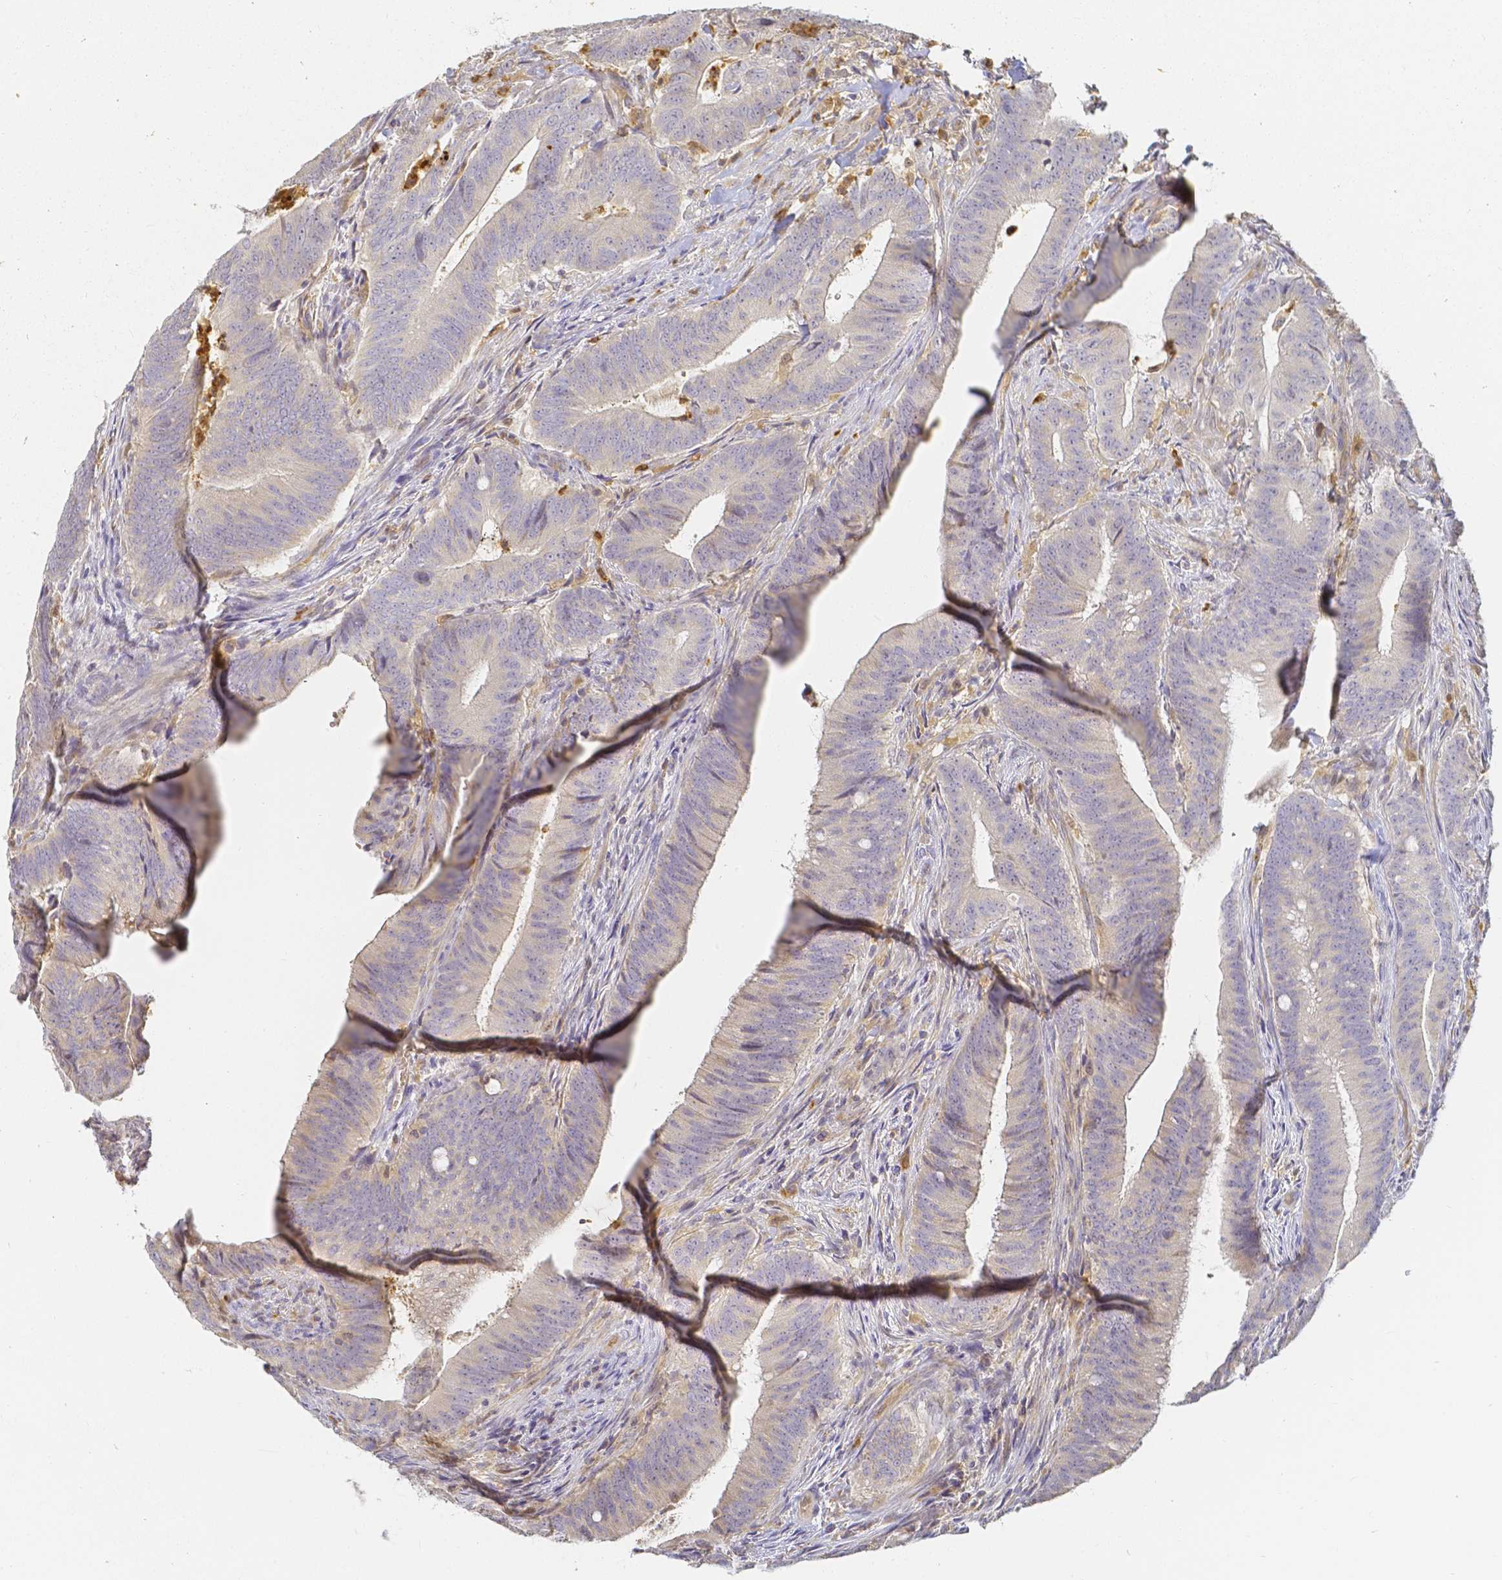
{"staining": {"intensity": "negative", "quantity": "none", "location": "none"}, "tissue": "colorectal cancer", "cell_type": "Tumor cells", "image_type": "cancer", "snomed": [{"axis": "morphology", "description": "Adenocarcinoma, NOS"}, {"axis": "topography", "description": "Colon"}], "caption": "Tumor cells are negative for brown protein staining in colorectal cancer.", "gene": "KCNH1", "patient": {"sex": "female", "age": 43}}